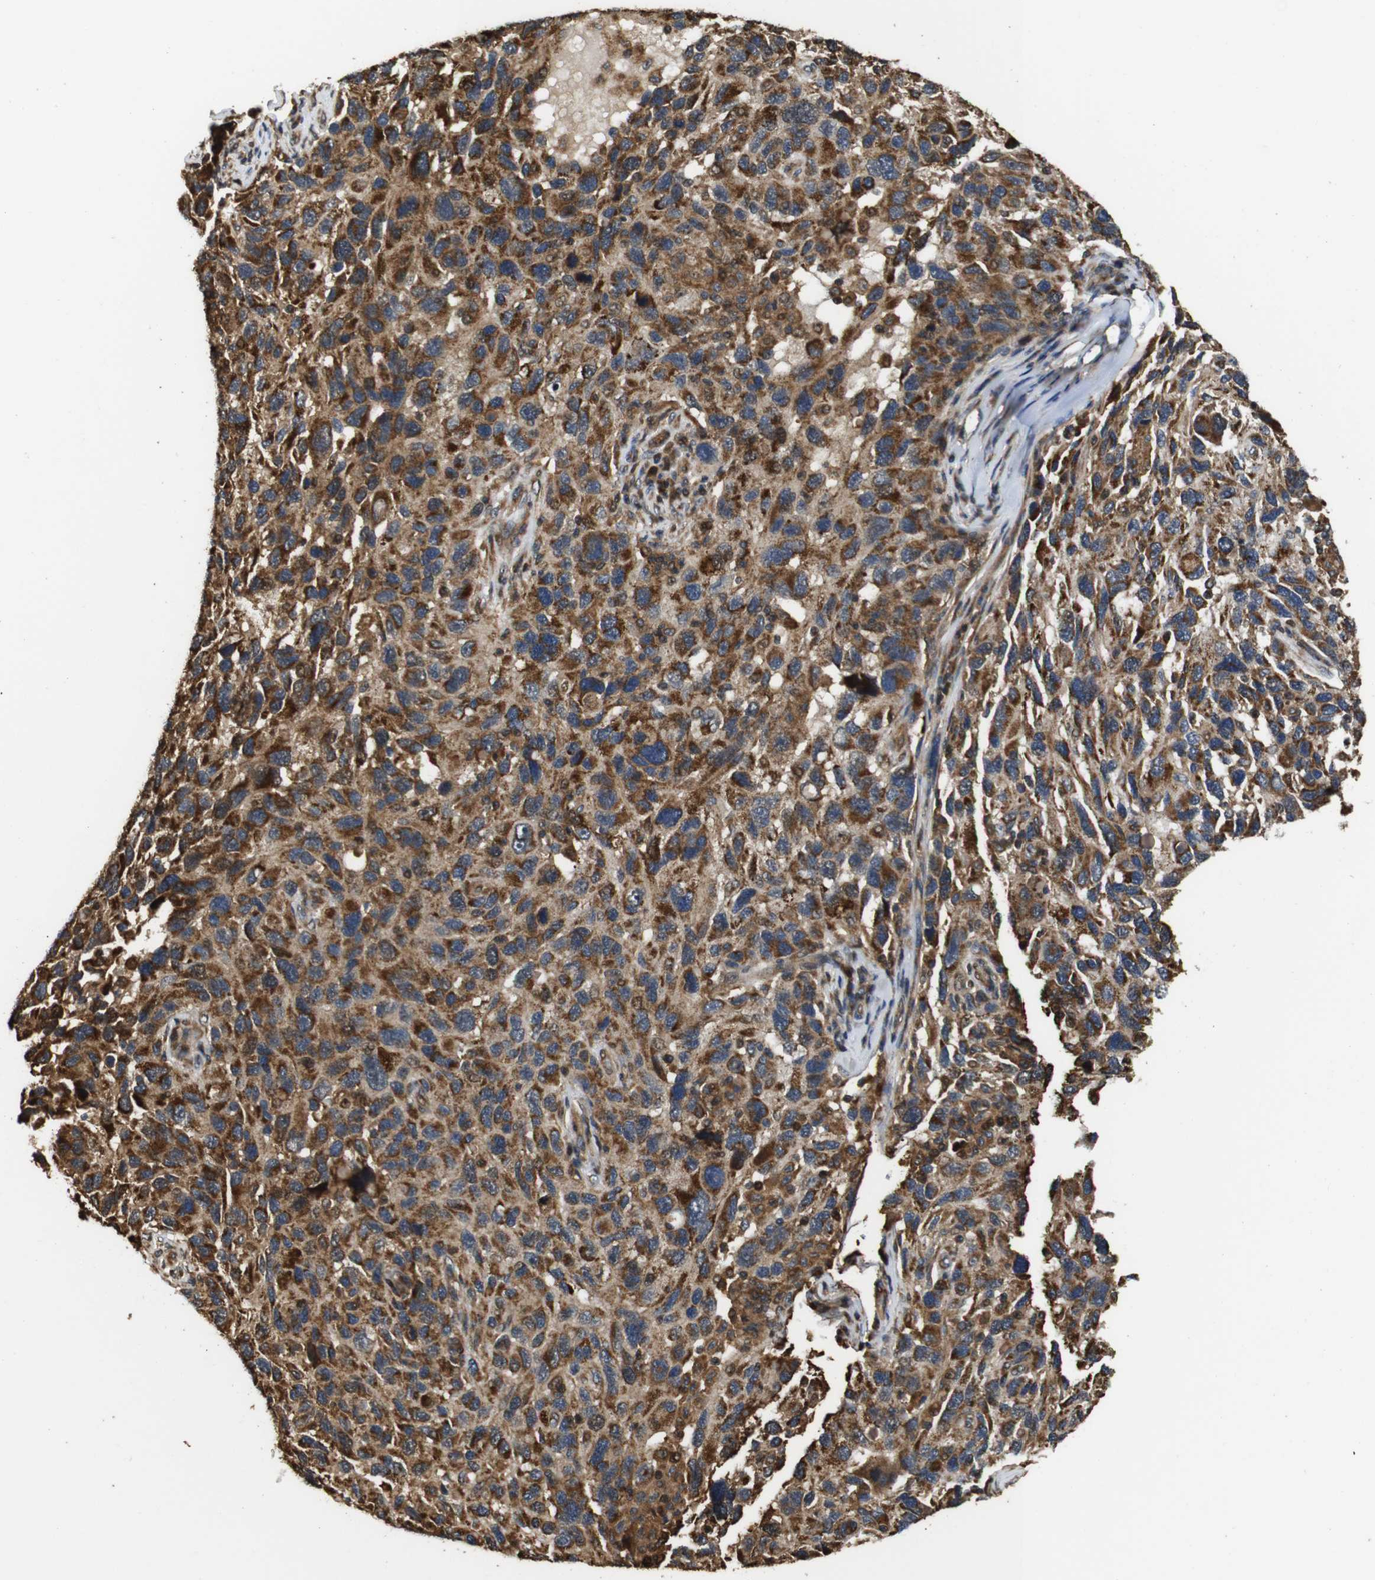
{"staining": {"intensity": "moderate", "quantity": ">75%", "location": "cytoplasmic/membranous"}, "tissue": "melanoma", "cell_type": "Tumor cells", "image_type": "cancer", "snomed": [{"axis": "morphology", "description": "Malignant melanoma, NOS"}, {"axis": "topography", "description": "Skin"}], "caption": "A brown stain labels moderate cytoplasmic/membranous expression of a protein in melanoma tumor cells. The protein is shown in brown color, while the nuclei are stained blue.", "gene": "SNN", "patient": {"sex": "male", "age": 53}}